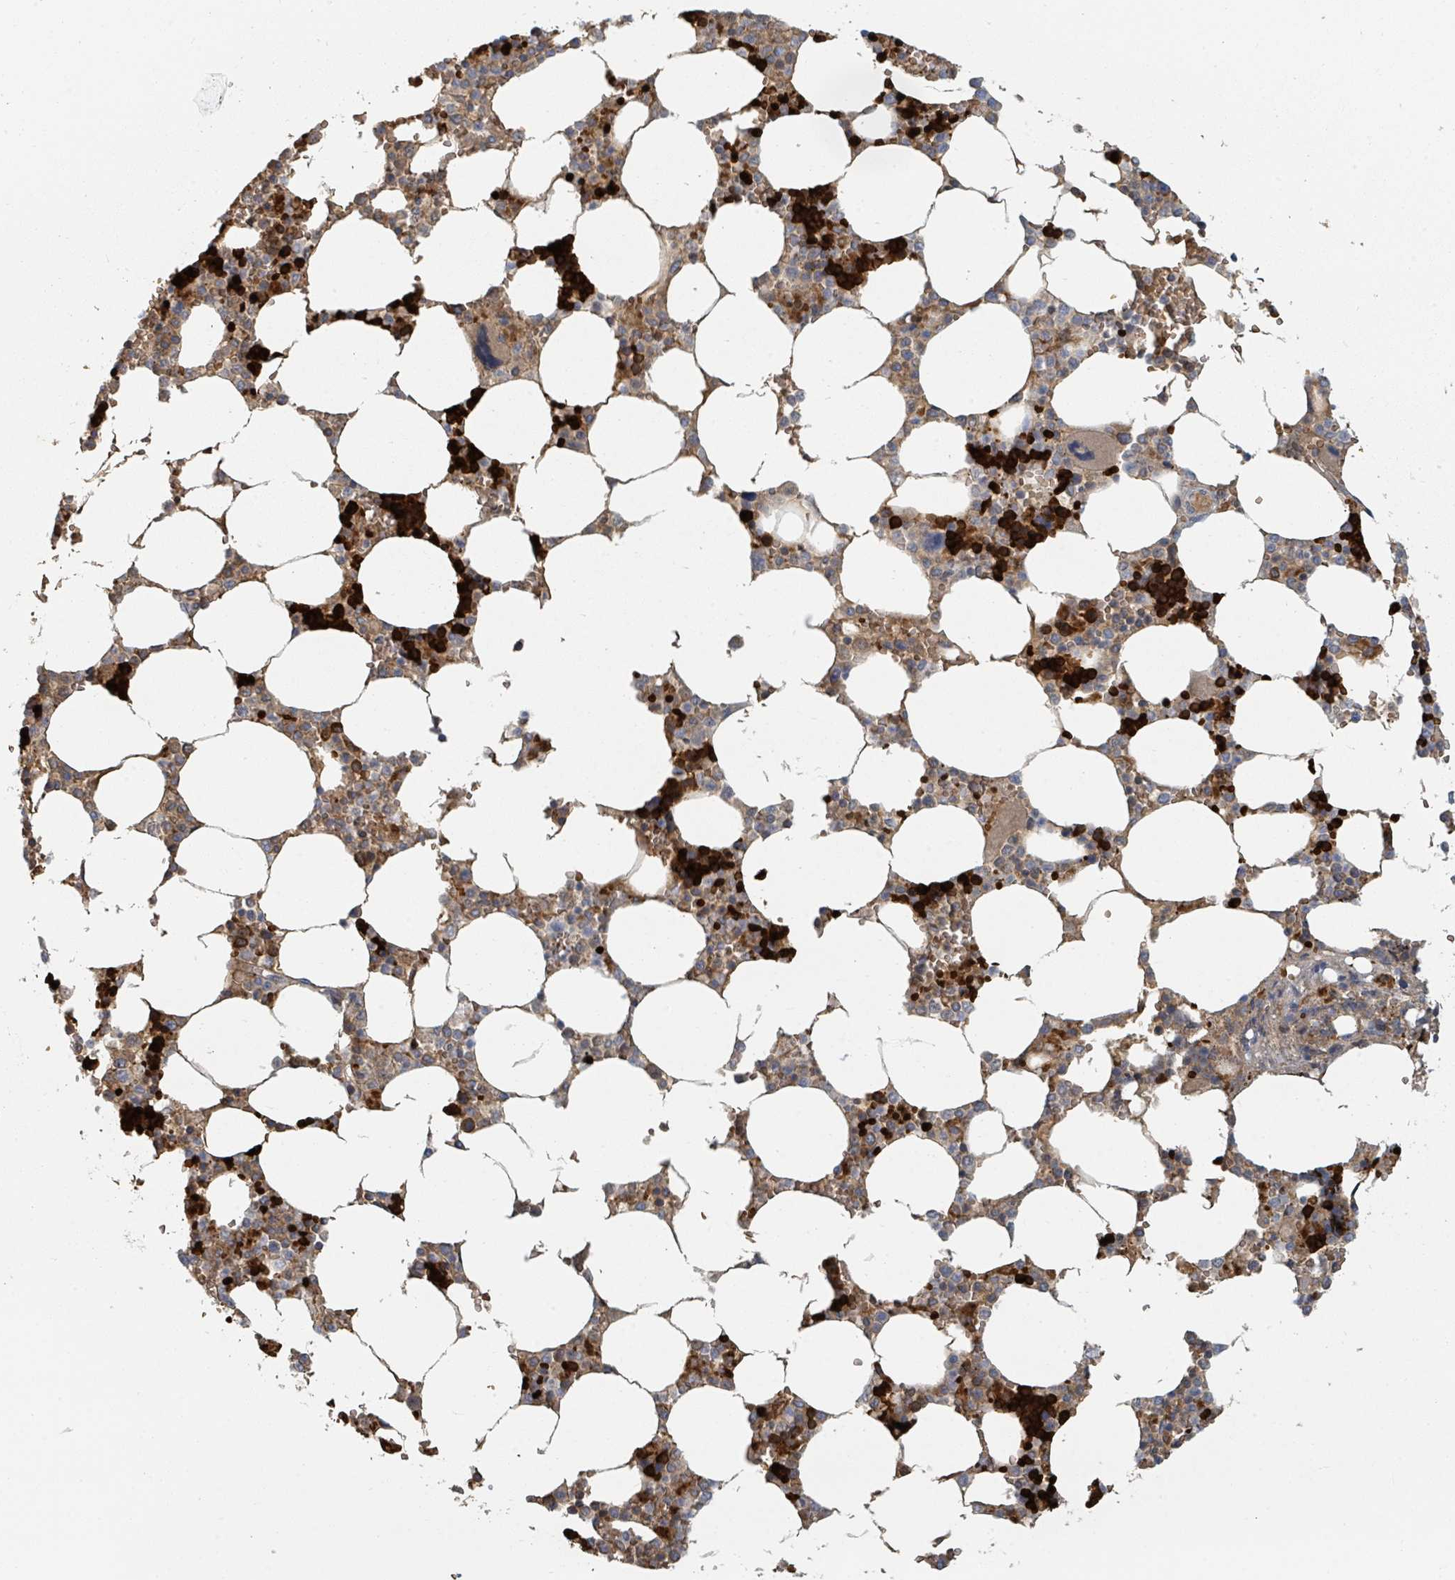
{"staining": {"intensity": "strong", "quantity": "25%-75%", "location": "cytoplasmic/membranous"}, "tissue": "bone marrow", "cell_type": "Hematopoietic cells", "image_type": "normal", "snomed": [{"axis": "morphology", "description": "Normal tissue, NOS"}, {"axis": "topography", "description": "Bone marrow"}], "caption": "An image of human bone marrow stained for a protein demonstrates strong cytoplasmic/membranous brown staining in hematopoietic cells.", "gene": "TRPC4AP", "patient": {"sex": "male", "age": 64}}